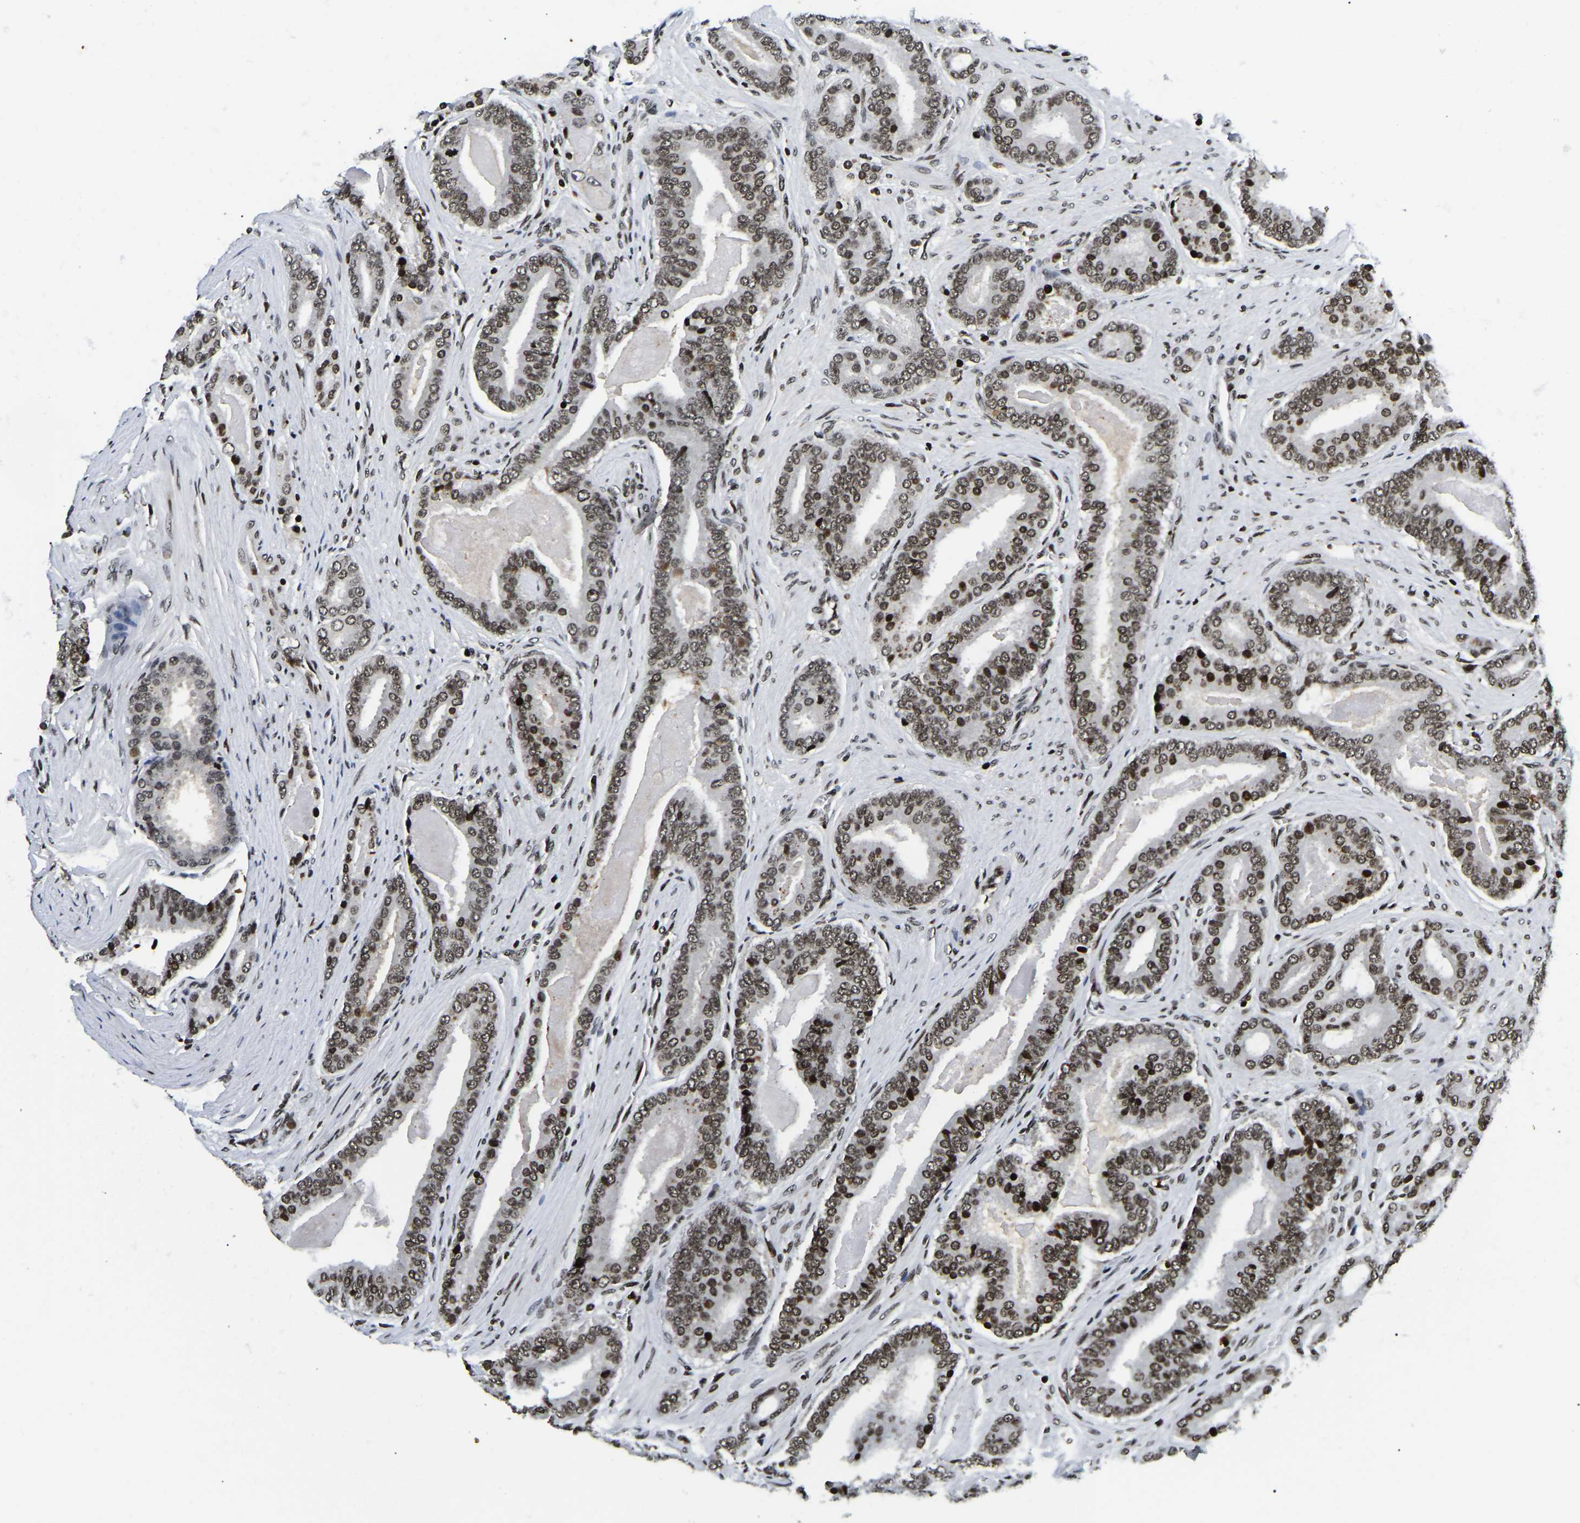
{"staining": {"intensity": "moderate", "quantity": ">75%", "location": "nuclear"}, "tissue": "prostate cancer", "cell_type": "Tumor cells", "image_type": "cancer", "snomed": [{"axis": "morphology", "description": "Adenocarcinoma, High grade"}, {"axis": "topography", "description": "Prostate"}], "caption": "Protein staining of prostate cancer tissue shows moderate nuclear positivity in about >75% of tumor cells.", "gene": "LRRC61", "patient": {"sex": "male", "age": 60}}